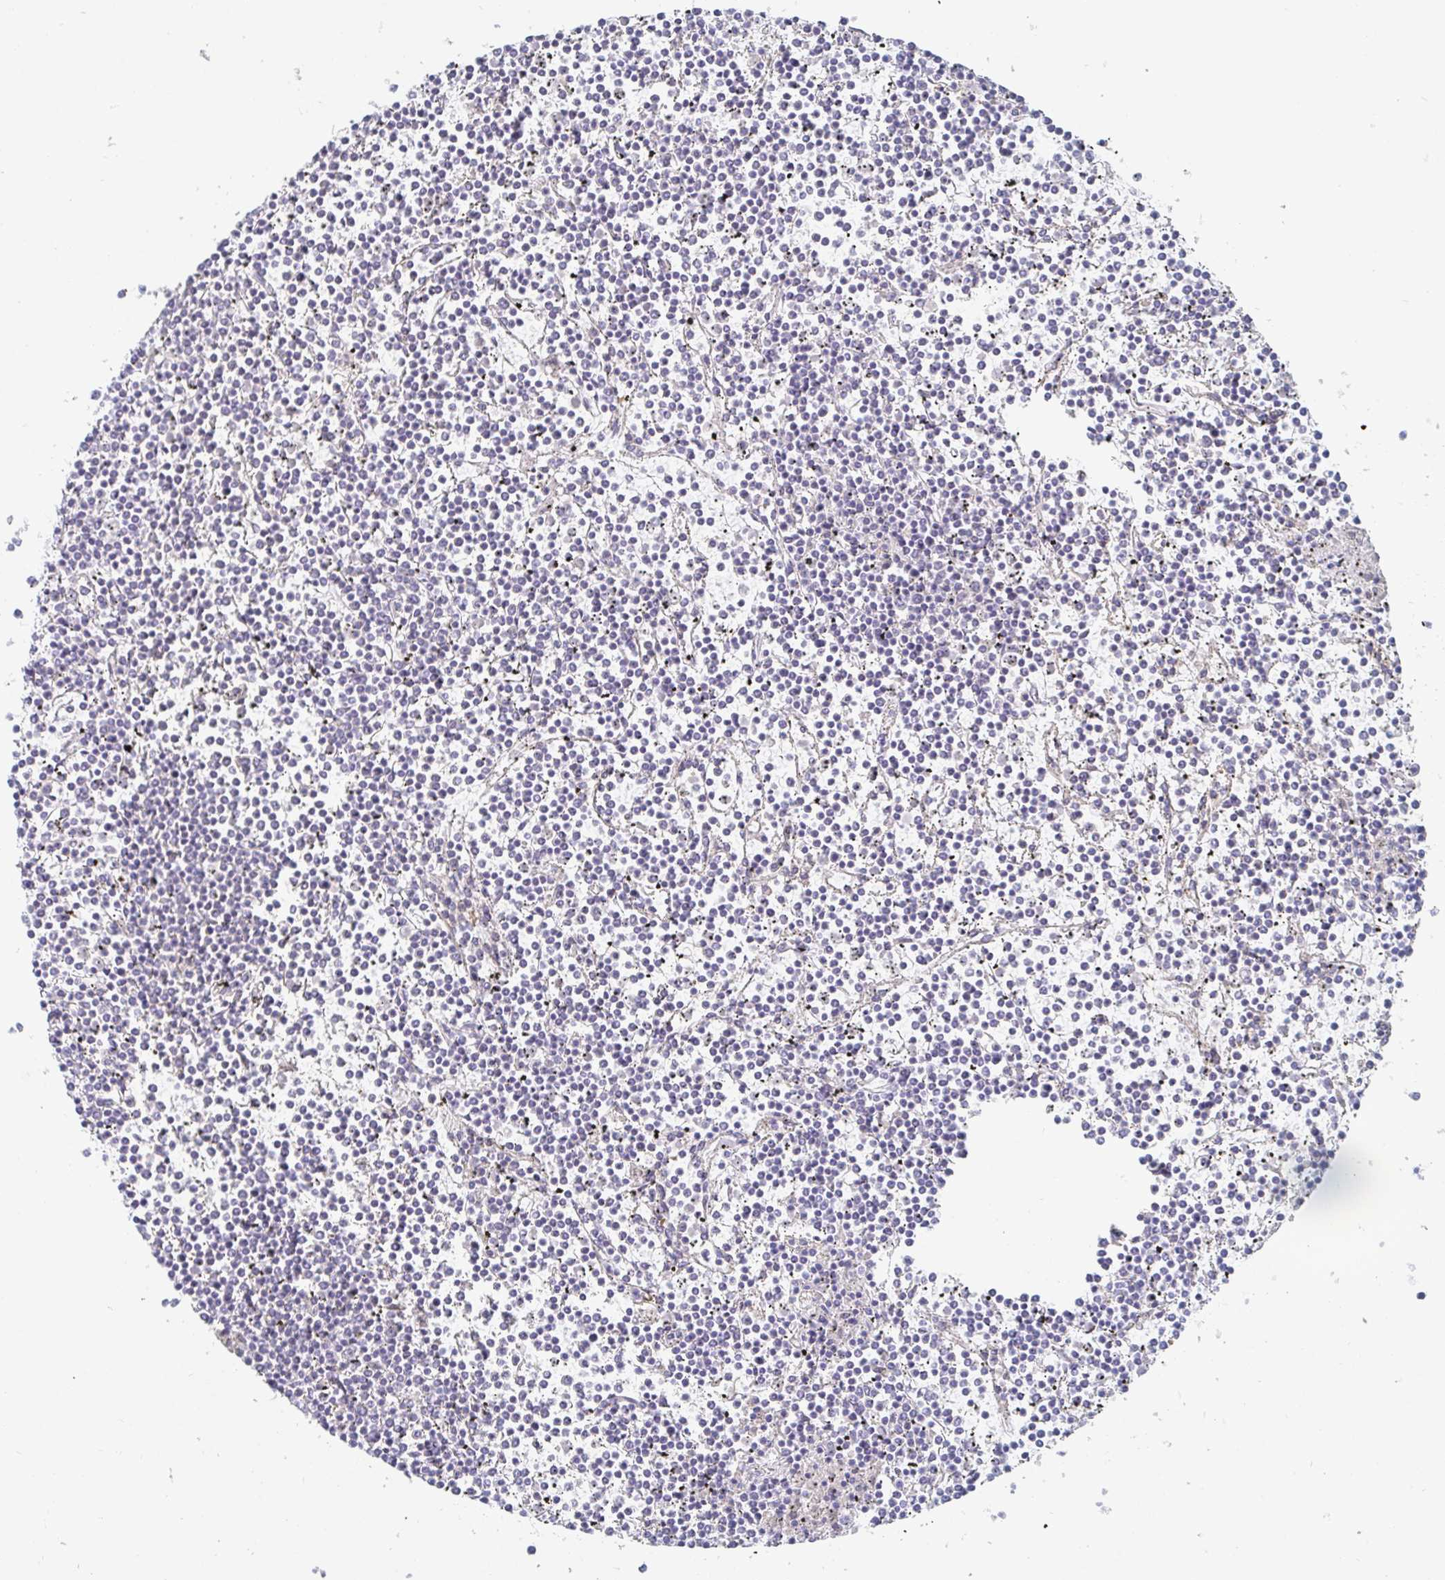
{"staining": {"intensity": "negative", "quantity": "none", "location": "none"}, "tissue": "lymphoma", "cell_type": "Tumor cells", "image_type": "cancer", "snomed": [{"axis": "morphology", "description": "Malignant lymphoma, non-Hodgkin's type, Low grade"}, {"axis": "topography", "description": "Spleen"}], "caption": "A high-resolution histopathology image shows immunohistochemistry (IHC) staining of lymphoma, which exhibits no significant expression in tumor cells.", "gene": "ZNF430", "patient": {"sex": "female", "age": 19}}